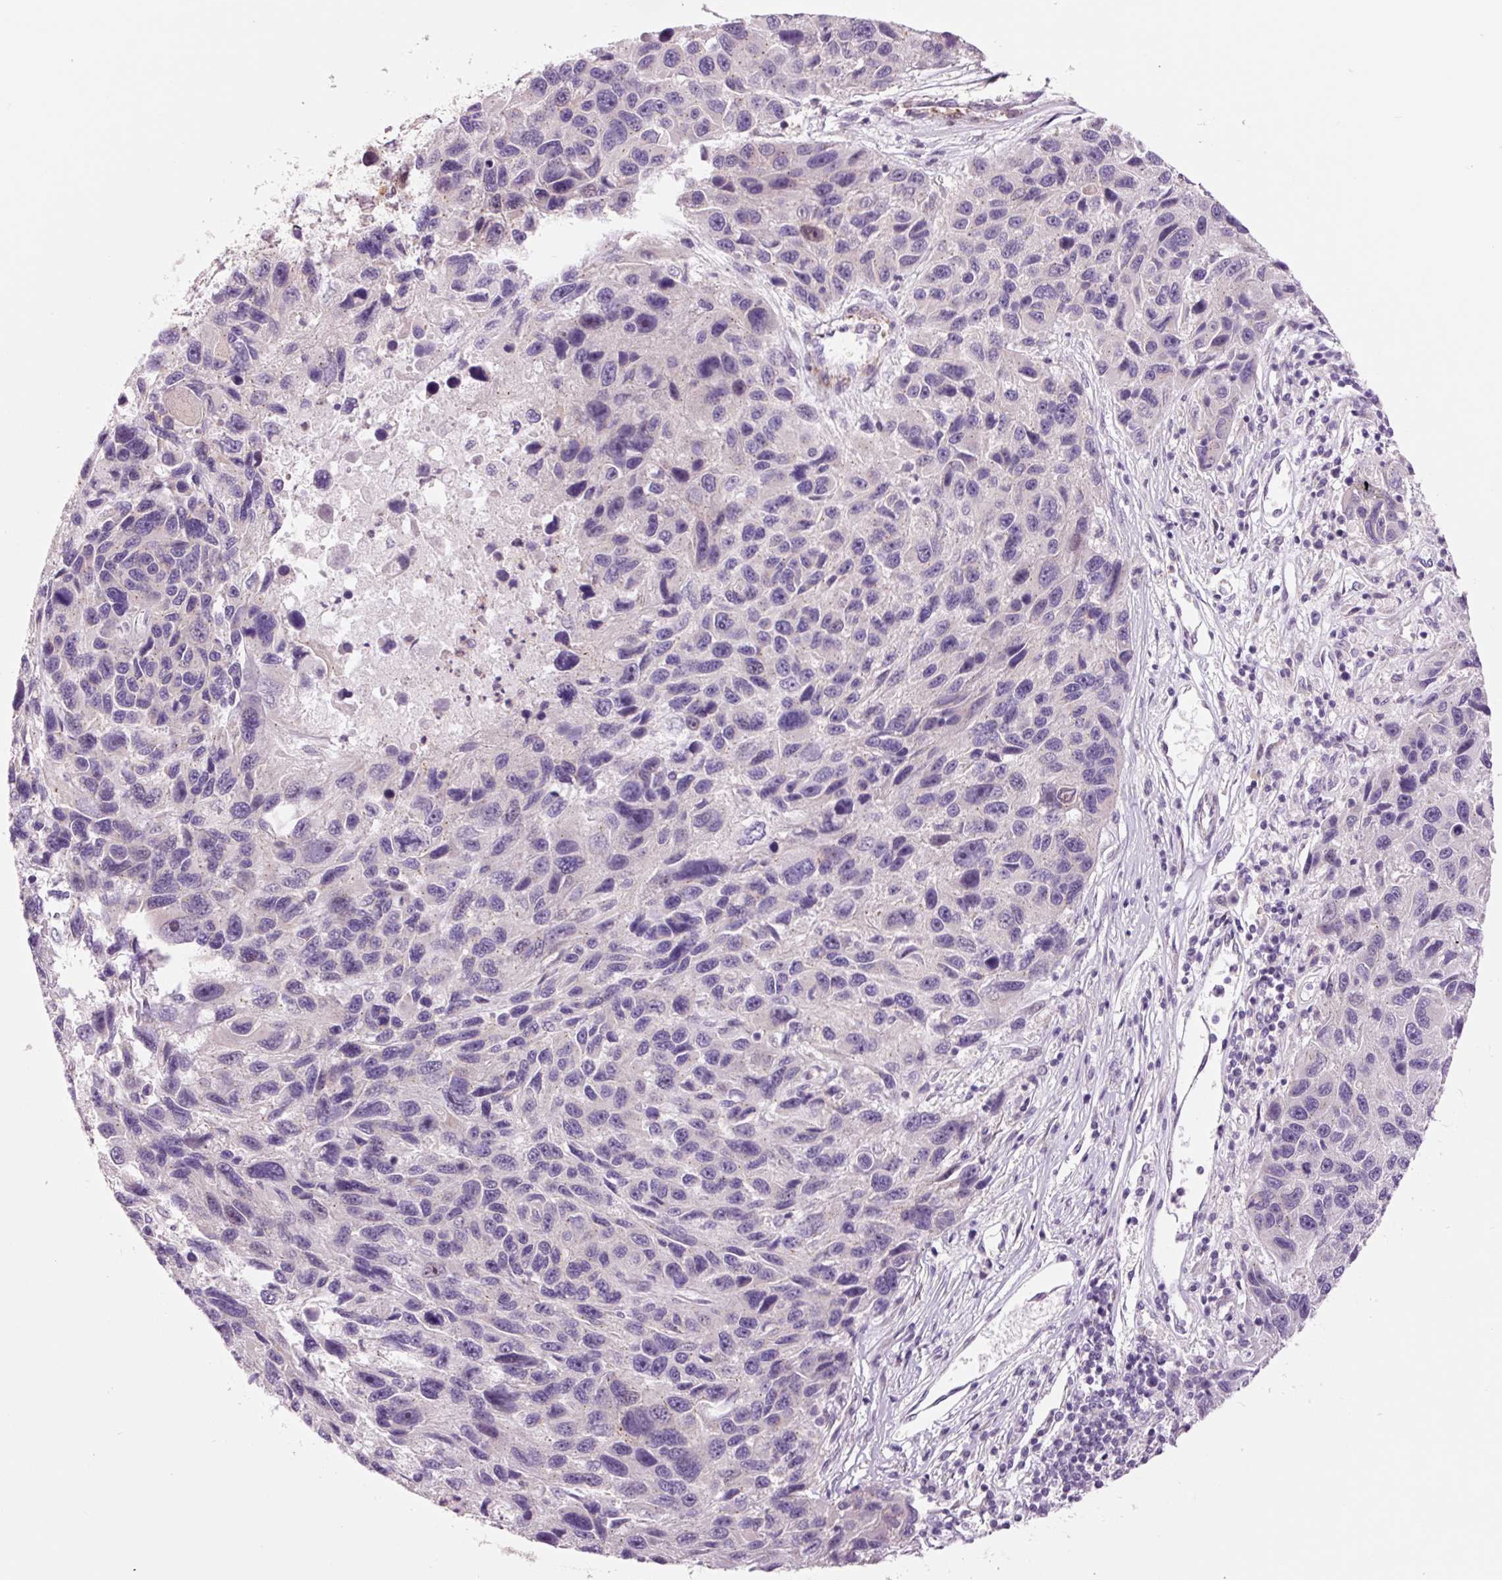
{"staining": {"intensity": "negative", "quantity": "none", "location": "none"}, "tissue": "melanoma", "cell_type": "Tumor cells", "image_type": "cancer", "snomed": [{"axis": "morphology", "description": "Malignant melanoma, NOS"}, {"axis": "topography", "description": "Skin"}], "caption": "IHC micrograph of malignant melanoma stained for a protein (brown), which shows no positivity in tumor cells.", "gene": "DAPP1", "patient": {"sex": "male", "age": 53}}